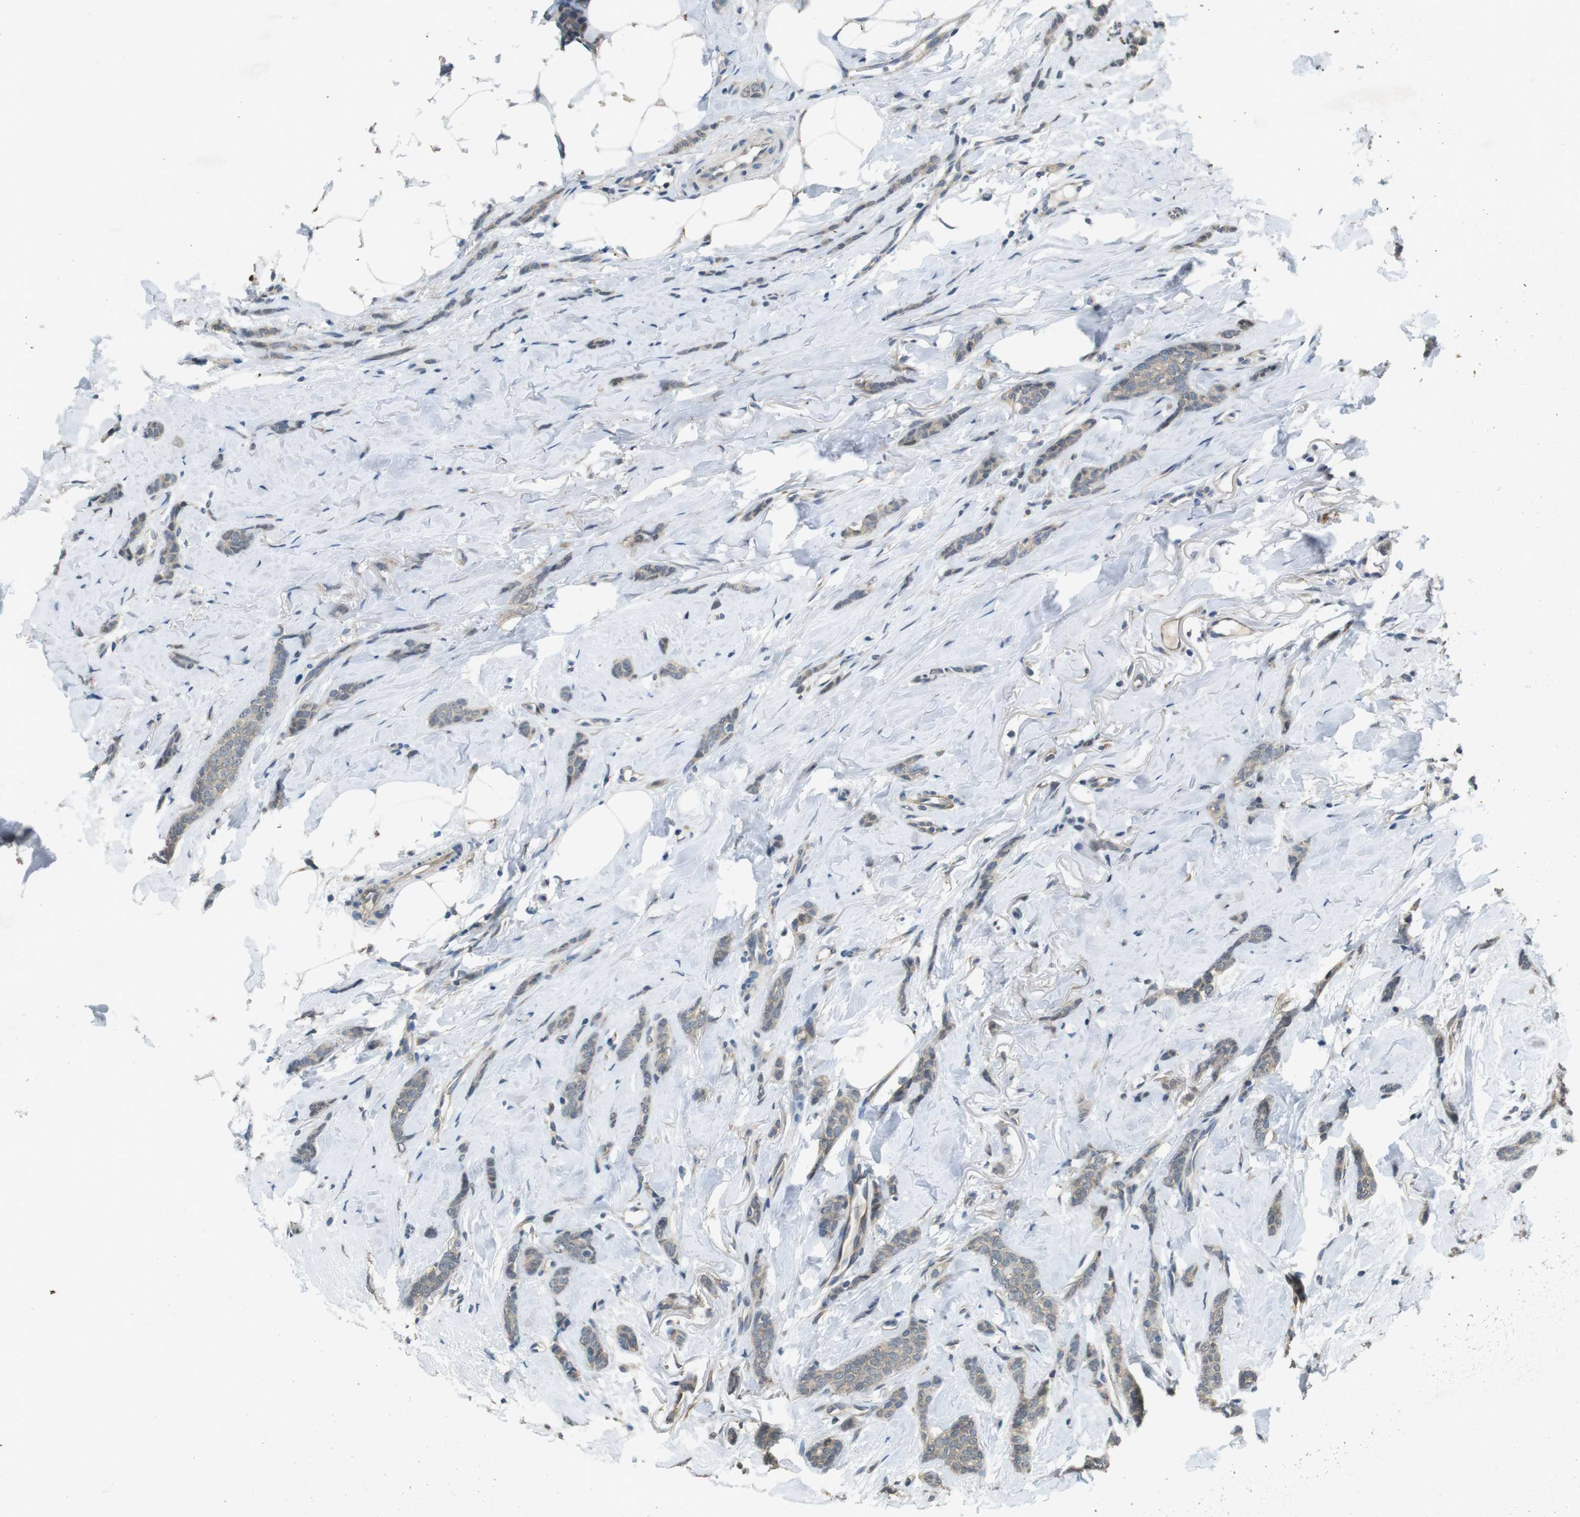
{"staining": {"intensity": "weak", "quantity": "<25%", "location": "cytoplasmic/membranous"}, "tissue": "breast cancer", "cell_type": "Tumor cells", "image_type": "cancer", "snomed": [{"axis": "morphology", "description": "Lobular carcinoma"}, {"axis": "topography", "description": "Skin"}, {"axis": "topography", "description": "Breast"}], "caption": "Human lobular carcinoma (breast) stained for a protein using immunohistochemistry (IHC) displays no positivity in tumor cells.", "gene": "CLDN7", "patient": {"sex": "female", "age": 46}}